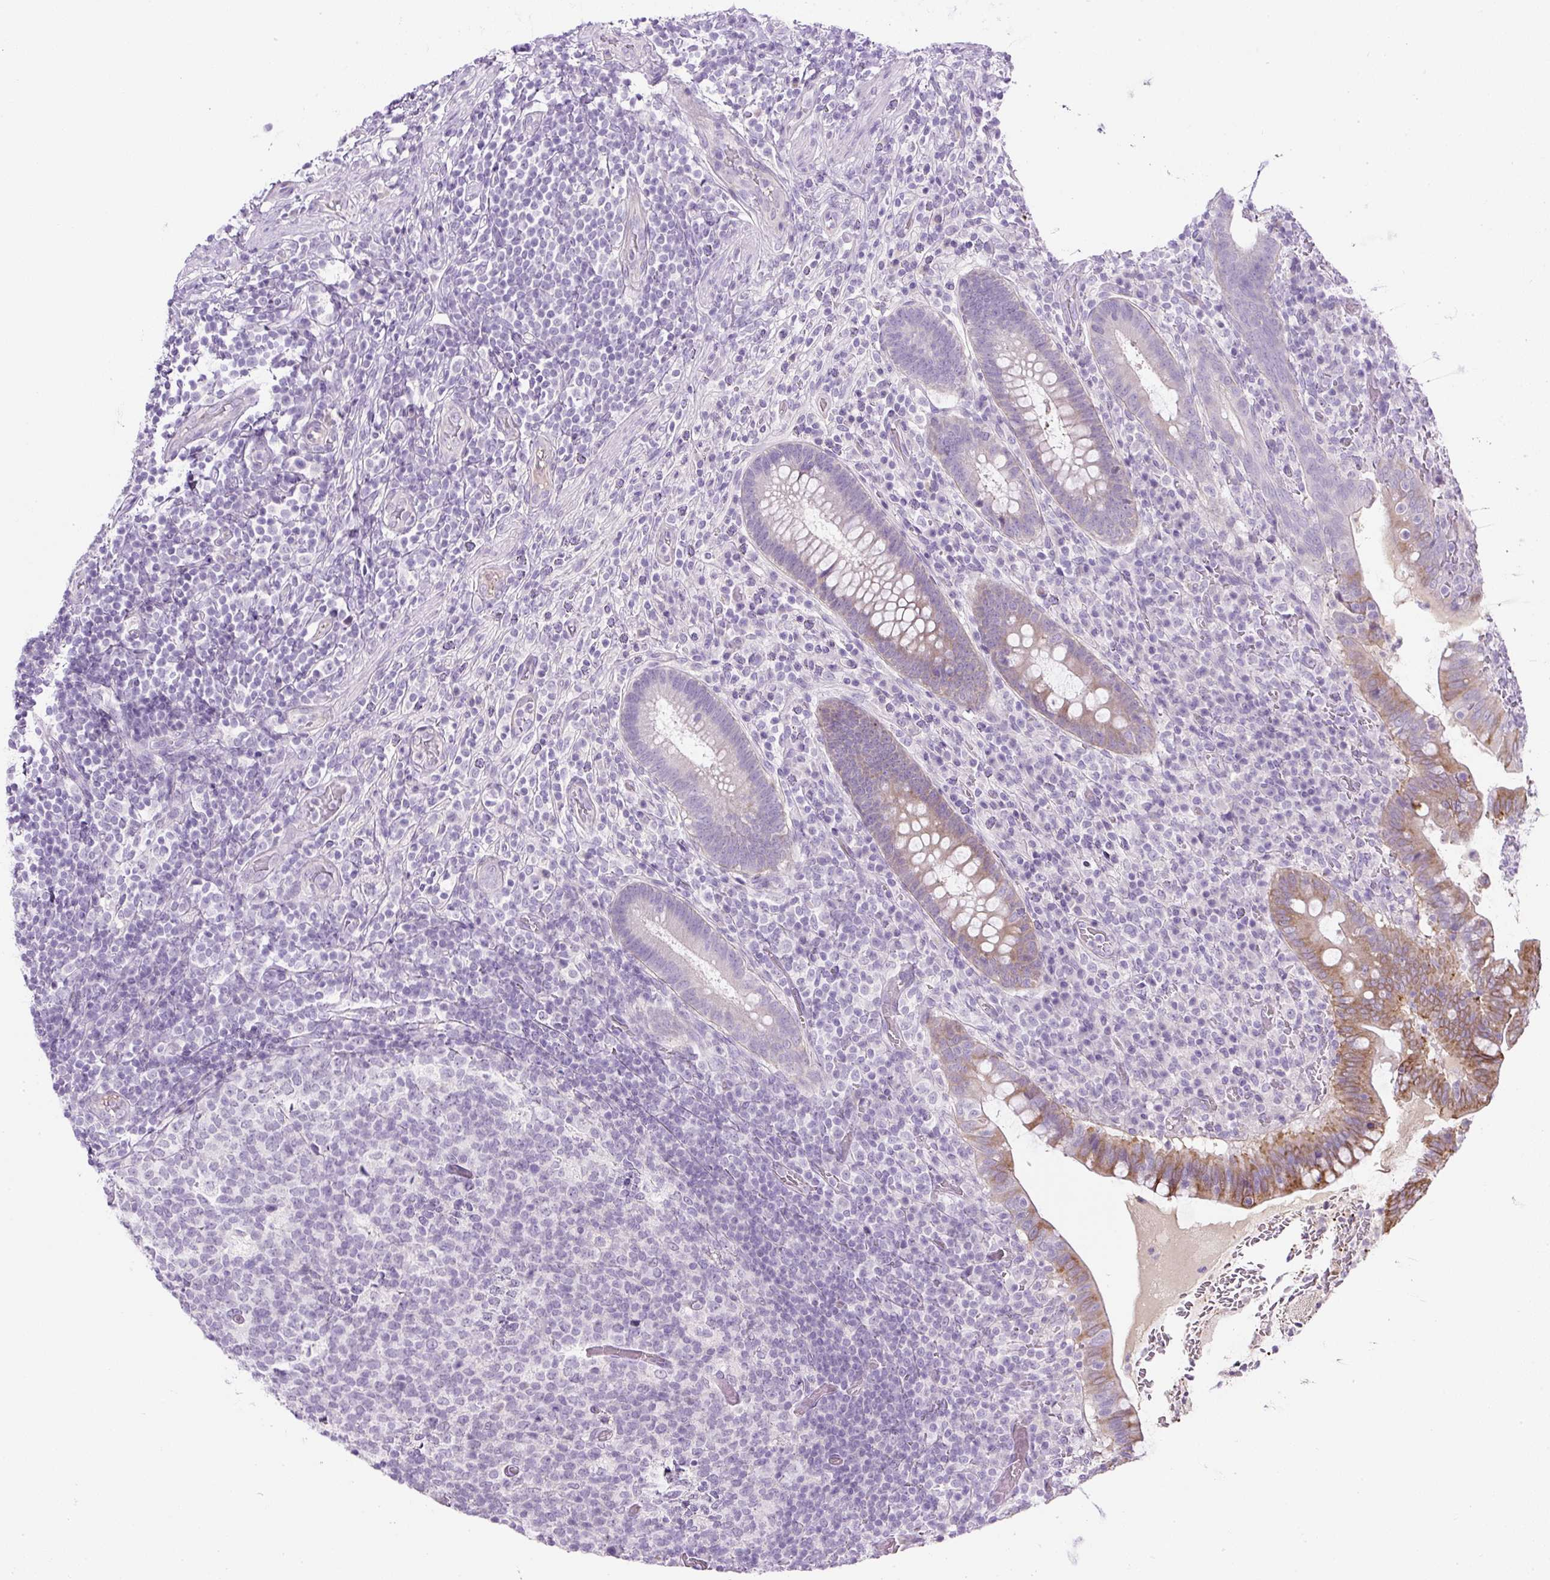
{"staining": {"intensity": "moderate", "quantity": "25%-75%", "location": "cytoplasmic/membranous"}, "tissue": "appendix", "cell_type": "Glandular cells", "image_type": "normal", "snomed": [{"axis": "morphology", "description": "Normal tissue, NOS"}, {"axis": "topography", "description": "Appendix"}], "caption": "About 25%-75% of glandular cells in benign appendix demonstrate moderate cytoplasmic/membranous protein expression as visualized by brown immunohistochemical staining.", "gene": "COL9A2", "patient": {"sex": "female", "age": 43}}